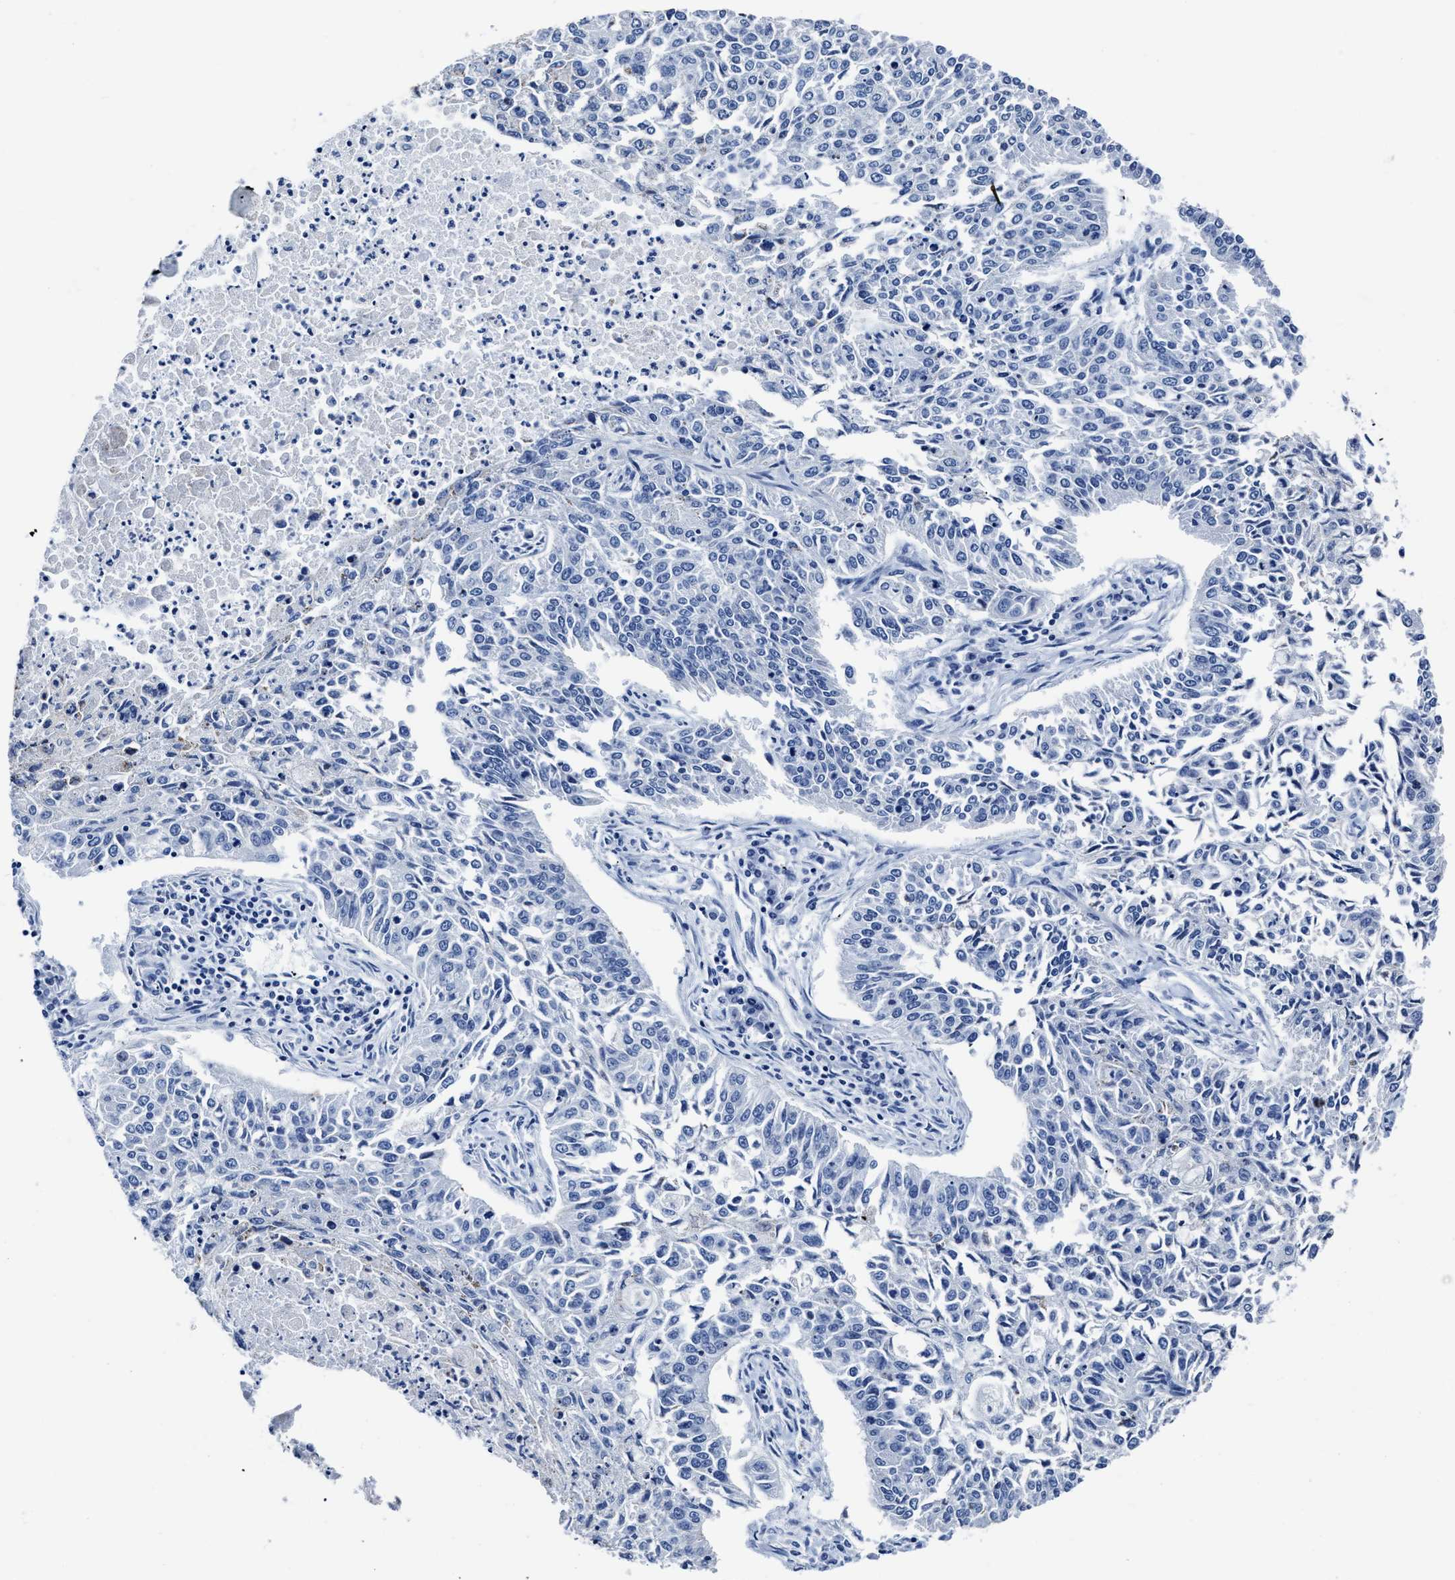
{"staining": {"intensity": "negative", "quantity": "none", "location": "none"}, "tissue": "lung cancer", "cell_type": "Tumor cells", "image_type": "cancer", "snomed": [{"axis": "morphology", "description": "Normal tissue, NOS"}, {"axis": "morphology", "description": "Squamous cell carcinoma, NOS"}, {"axis": "topography", "description": "Cartilage tissue"}, {"axis": "topography", "description": "Bronchus"}, {"axis": "topography", "description": "Lung"}], "caption": "Lung squamous cell carcinoma stained for a protein using immunohistochemistry (IHC) reveals no positivity tumor cells.", "gene": "KCNMB3", "patient": {"sex": "female", "age": 49}}